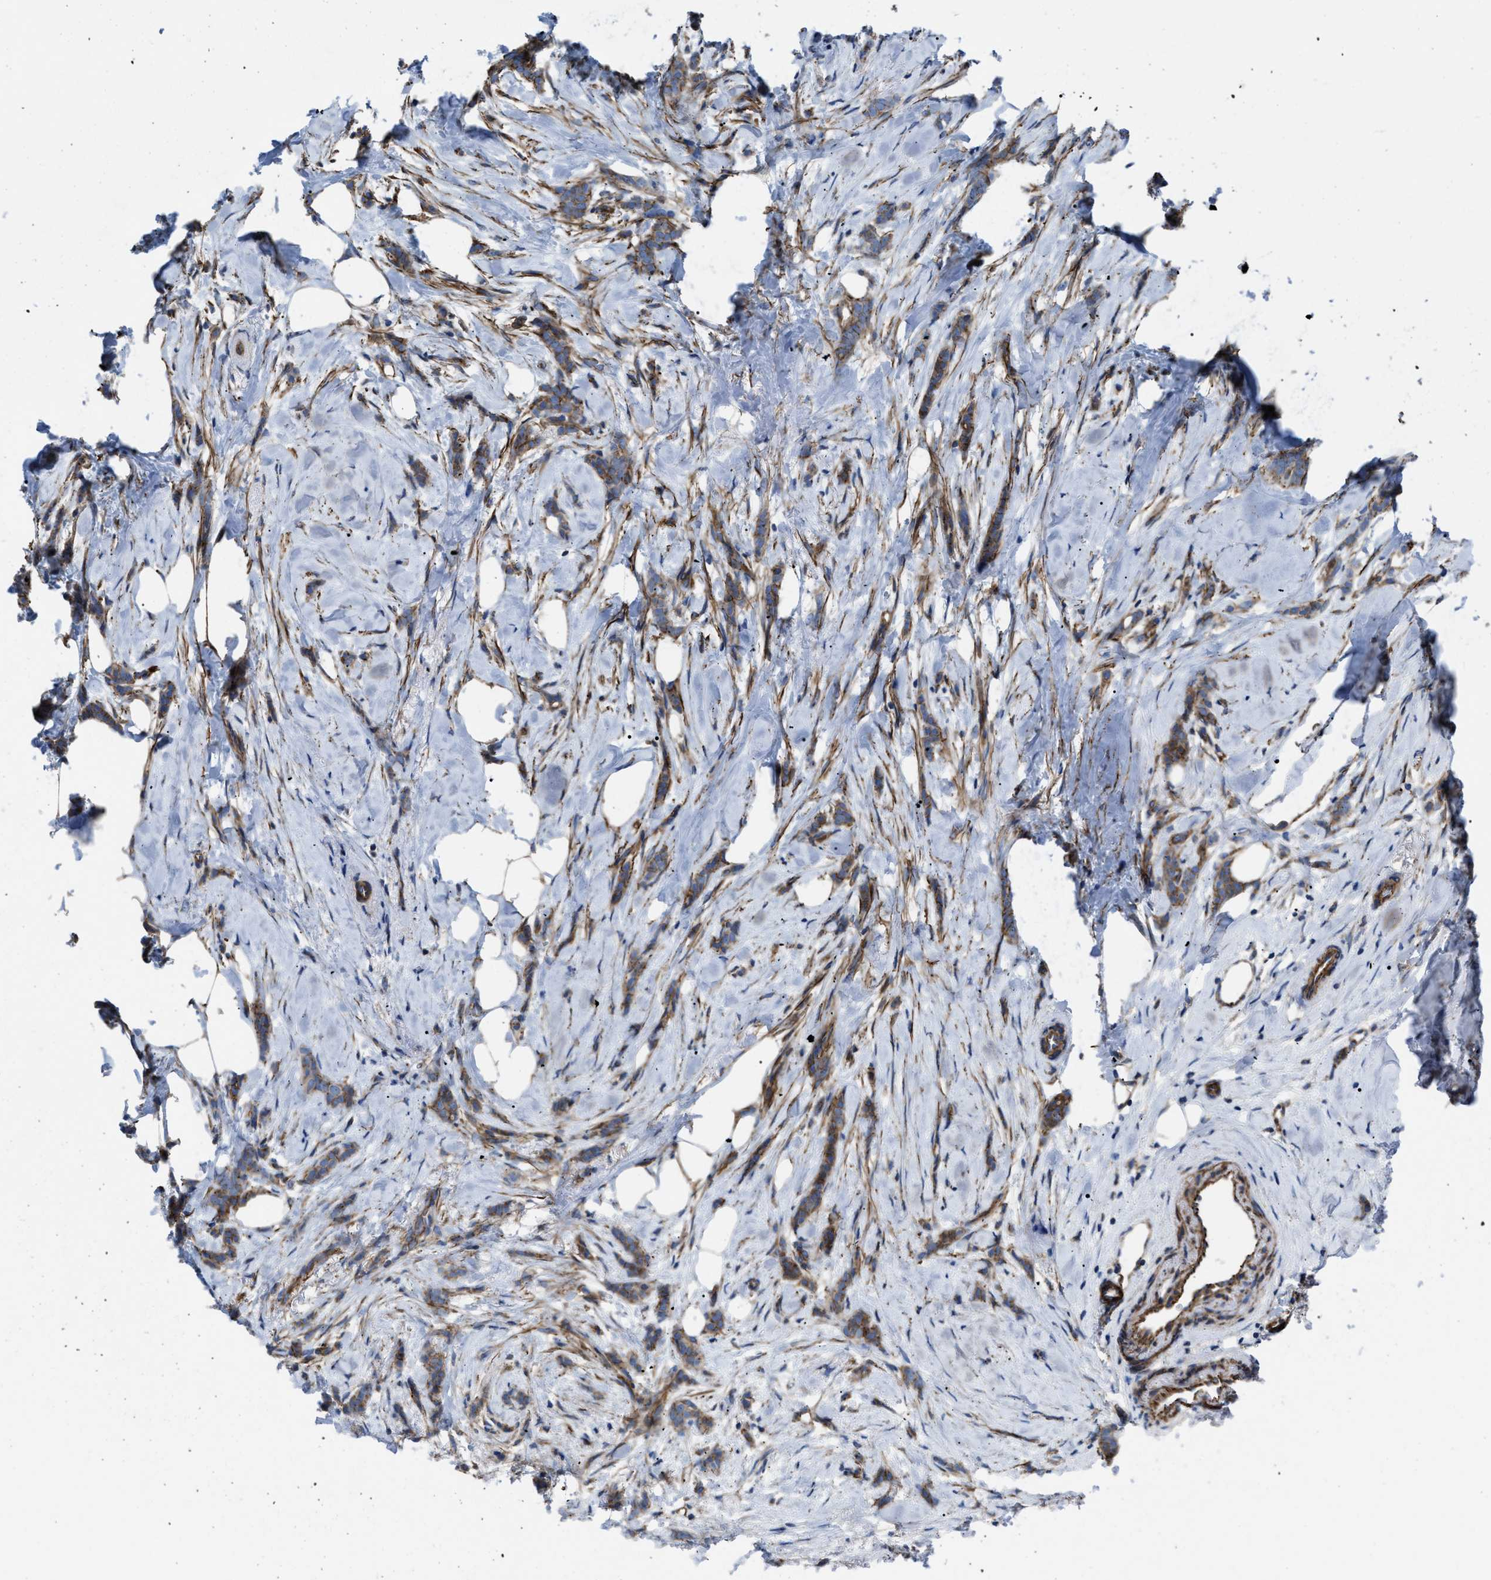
{"staining": {"intensity": "moderate", "quantity": ">75%", "location": "cytoplasmic/membranous"}, "tissue": "breast cancer", "cell_type": "Tumor cells", "image_type": "cancer", "snomed": [{"axis": "morphology", "description": "Lobular carcinoma, in situ"}, {"axis": "morphology", "description": "Lobular carcinoma"}, {"axis": "topography", "description": "Breast"}], "caption": "Immunohistochemical staining of breast cancer (lobular carcinoma) reveals medium levels of moderate cytoplasmic/membranous positivity in about >75% of tumor cells.", "gene": "AGPAT2", "patient": {"sex": "female", "age": 41}}